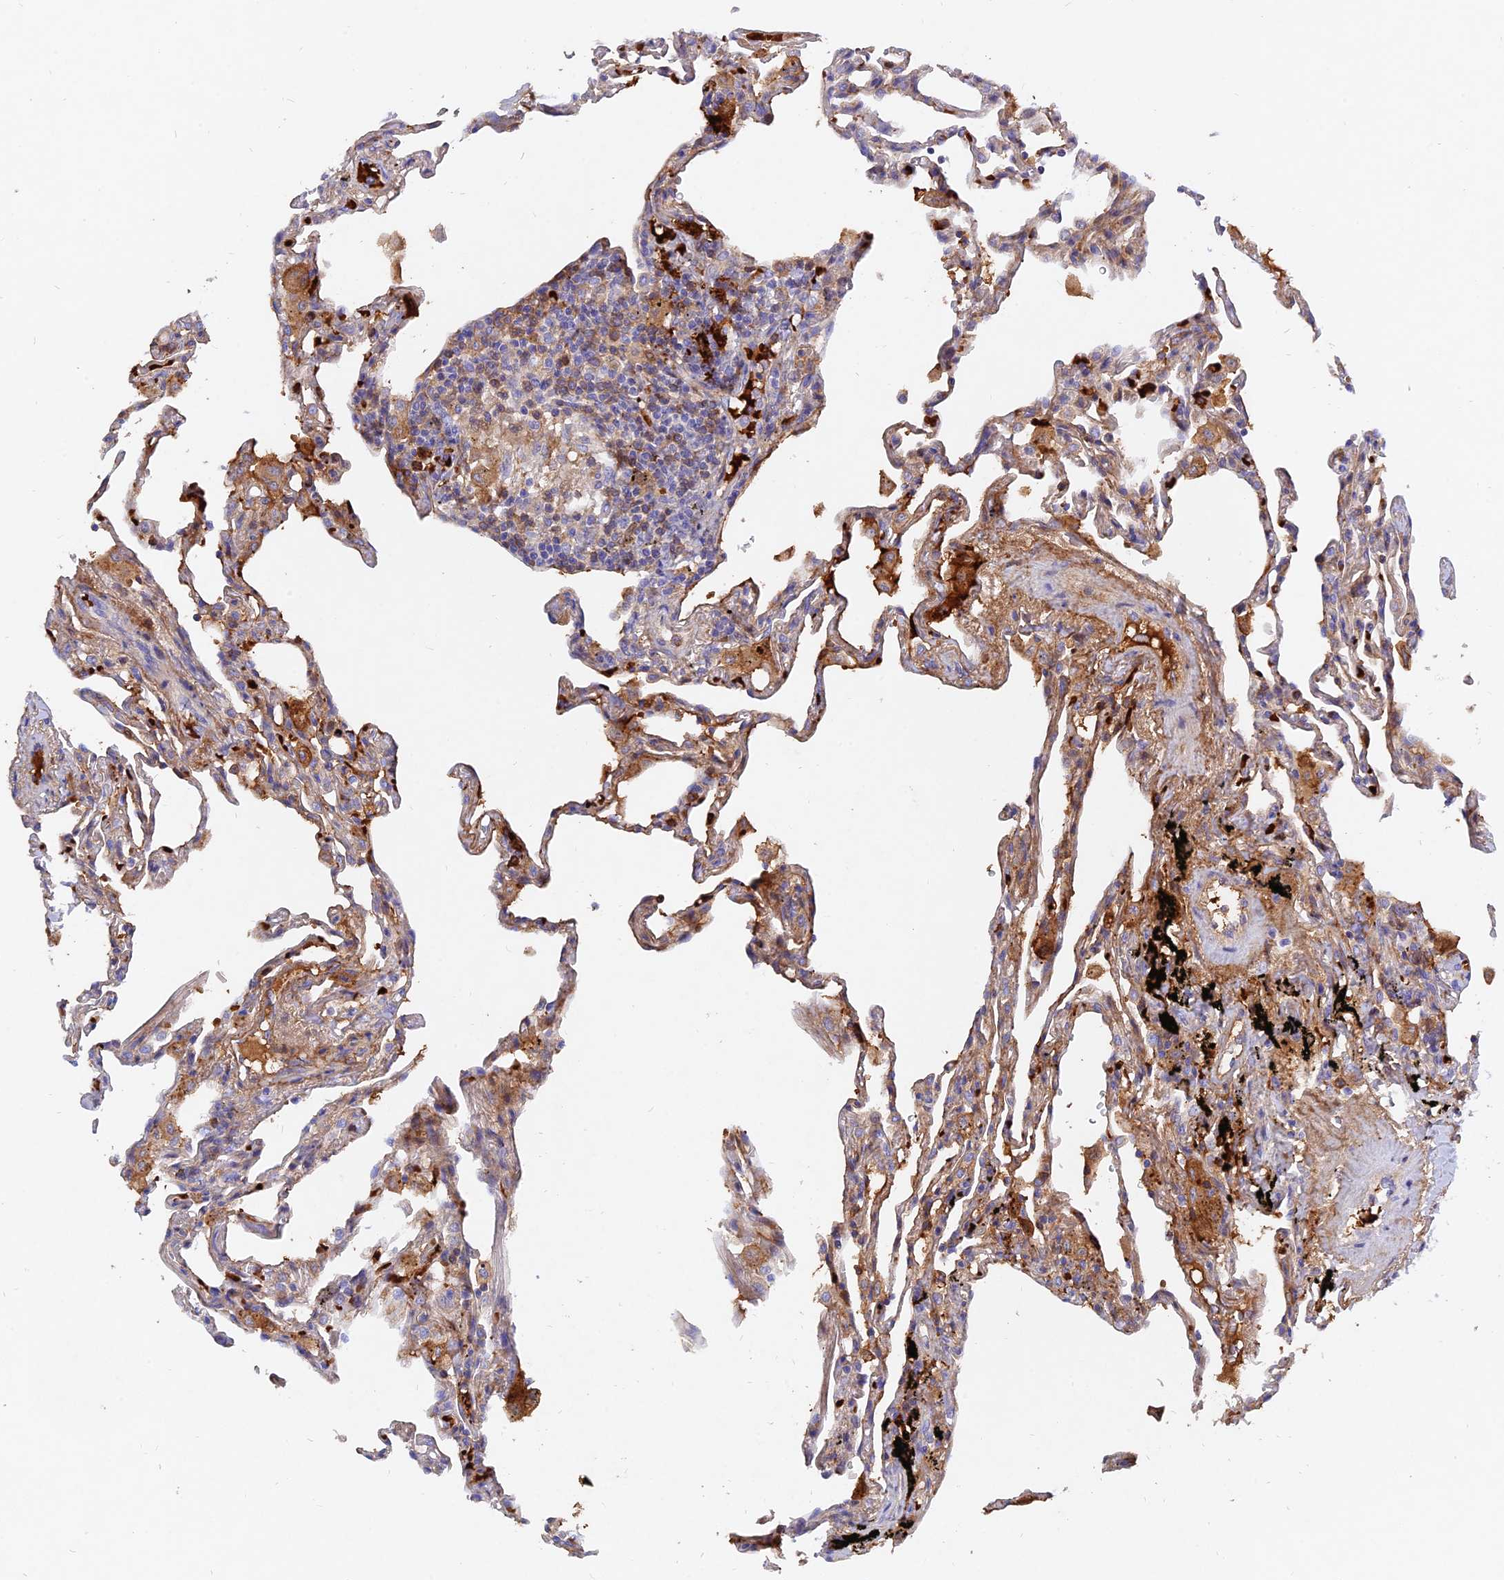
{"staining": {"intensity": "weak", "quantity": "25%-75%", "location": "cytoplasmic/membranous"}, "tissue": "lung", "cell_type": "Alveolar cells", "image_type": "normal", "snomed": [{"axis": "morphology", "description": "Normal tissue, NOS"}, {"axis": "topography", "description": "Lung"}], "caption": "A brown stain labels weak cytoplasmic/membranous expression of a protein in alveolar cells of normal human lung. (brown staining indicates protein expression, while blue staining denotes nuclei).", "gene": "MROH1", "patient": {"sex": "male", "age": 59}}